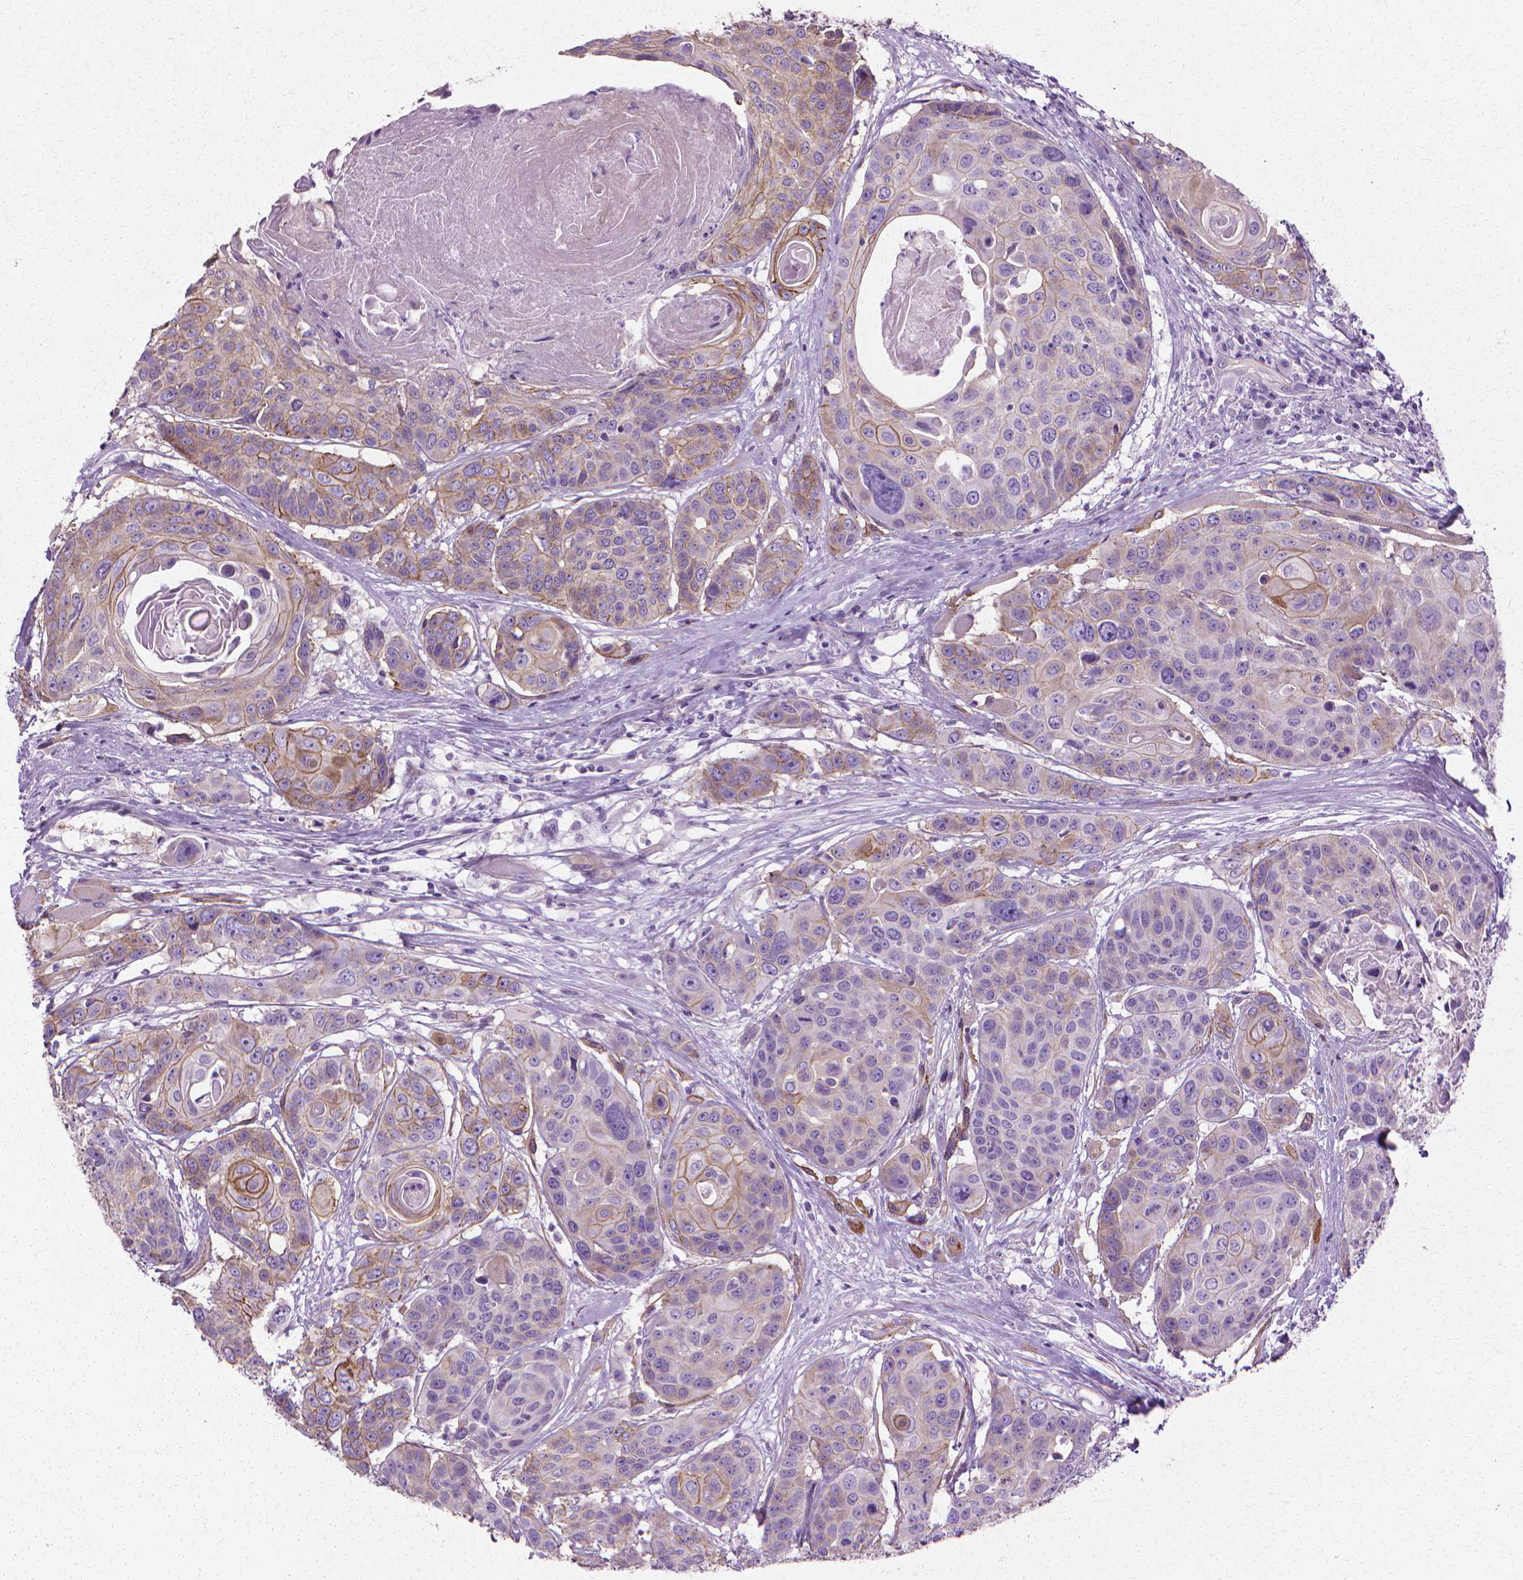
{"staining": {"intensity": "moderate", "quantity": "25%-75%", "location": "cytoplasmic/membranous"}, "tissue": "head and neck cancer", "cell_type": "Tumor cells", "image_type": "cancer", "snomed": [{"axis": "morphology", "description": "Squamous cell carcinoma, NOS"}, {"axis": "topography", "description": "Oral tissue"}, {"axis": "topography", "description": "Head-Neck"}], "caption": "A brown stain labels moderate cytoplasmic/membranous expression of a protein in head and neck cancer (squamous cell carcinoma) tumor cells.", "gene": "CFAP157", "patient": {"sex": "male", "age": 56}}